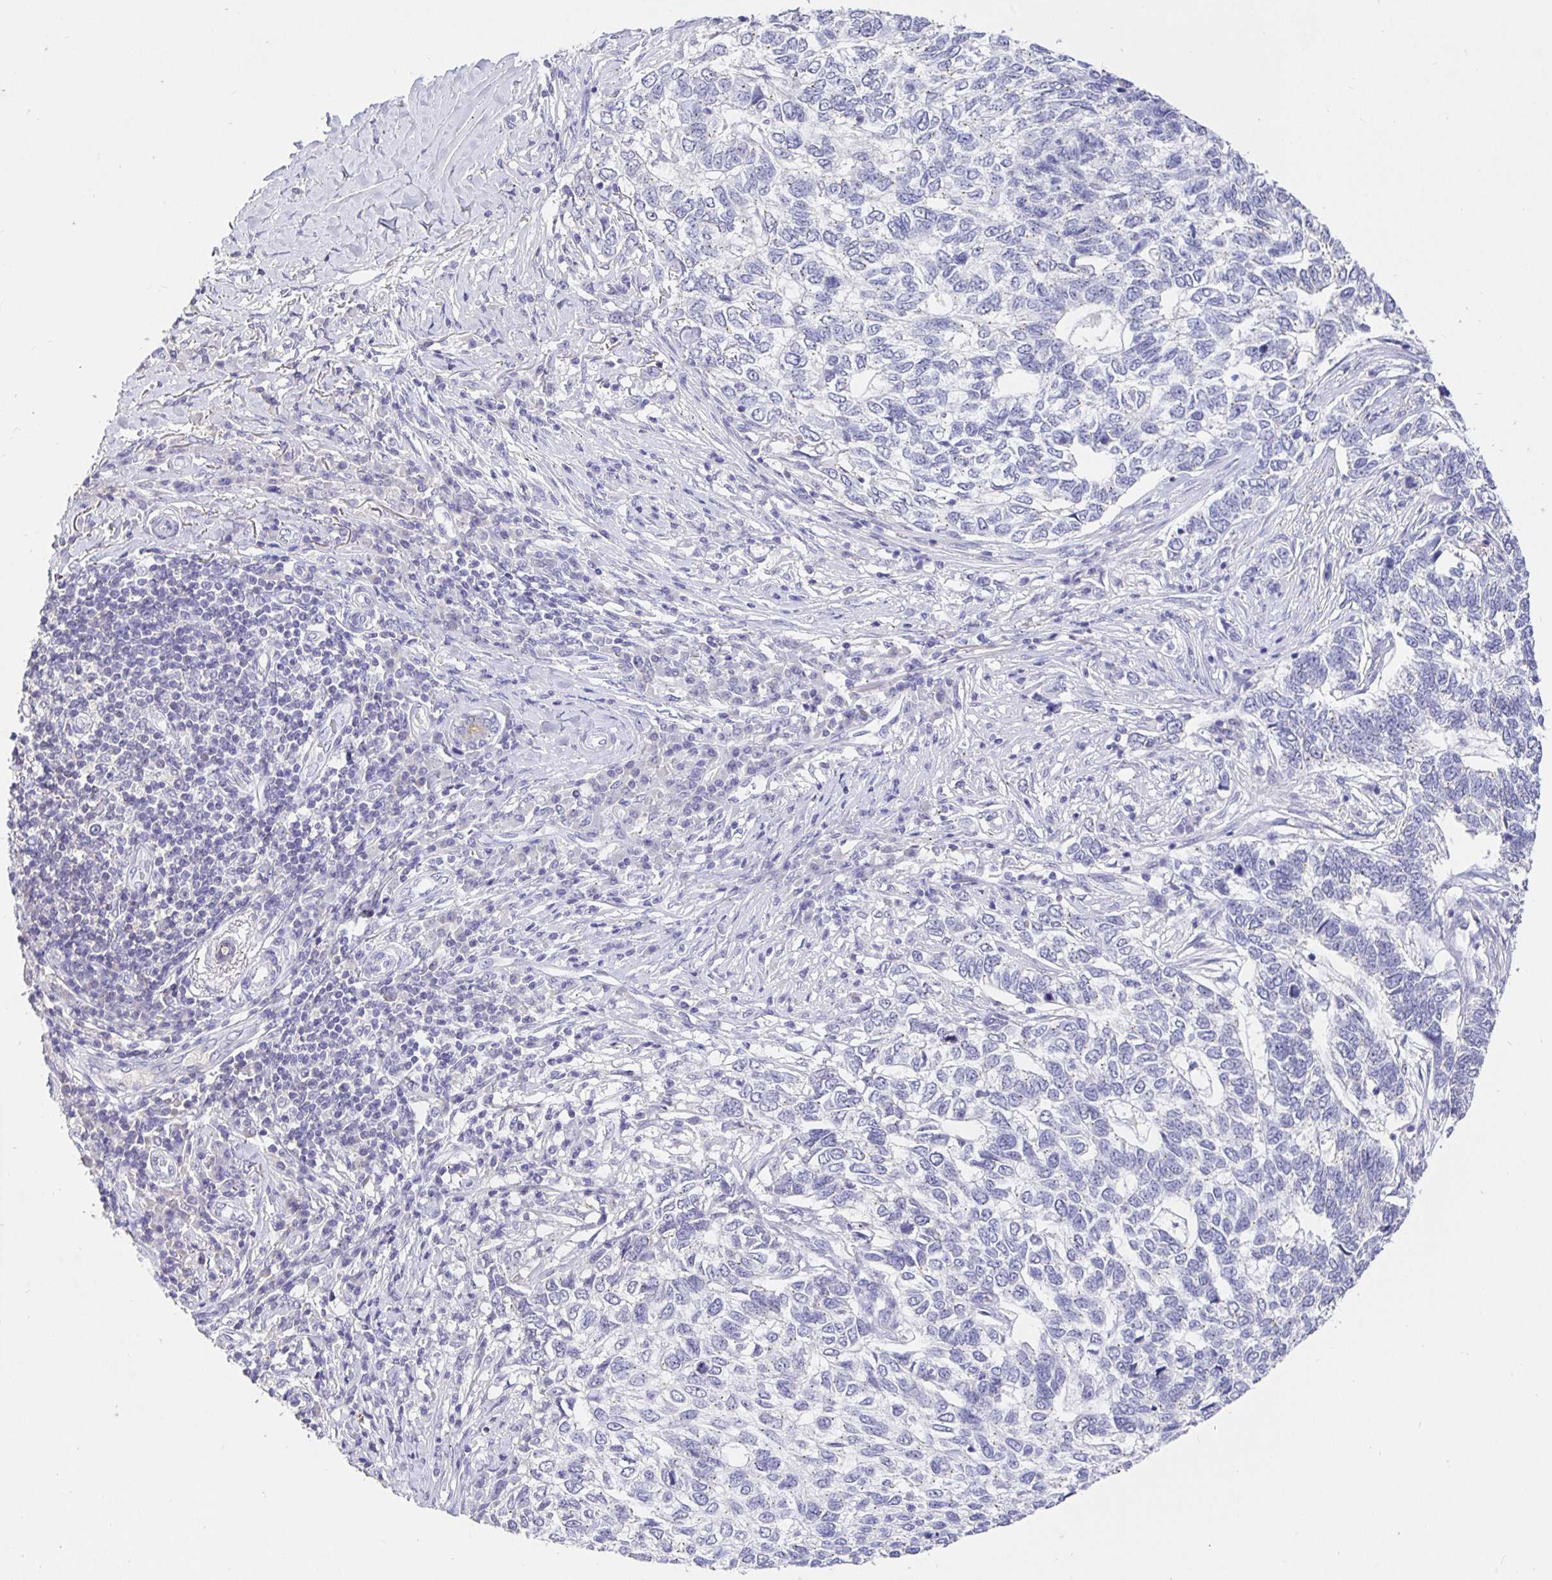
{"staining": {"intensity": "negative", "quantity": "none", "location": "none"}, "tissue": "skin cancer", "cell_type": "Tumor cells", "image_type": "cancer", "snomed": [{"axis": "morphology", "description": "Basal cell carcinoma"}, {"axis": "topography", "description": "Skin"}], "caption": "Histopathology image shows no significant protein expression in tumor cells of skin basal cell carcinoma. (DAB immunohistochemistry with hematoxylin counter stain).", "gene": "EZHIP", "patient": {"sex": "female", "age": 65}}